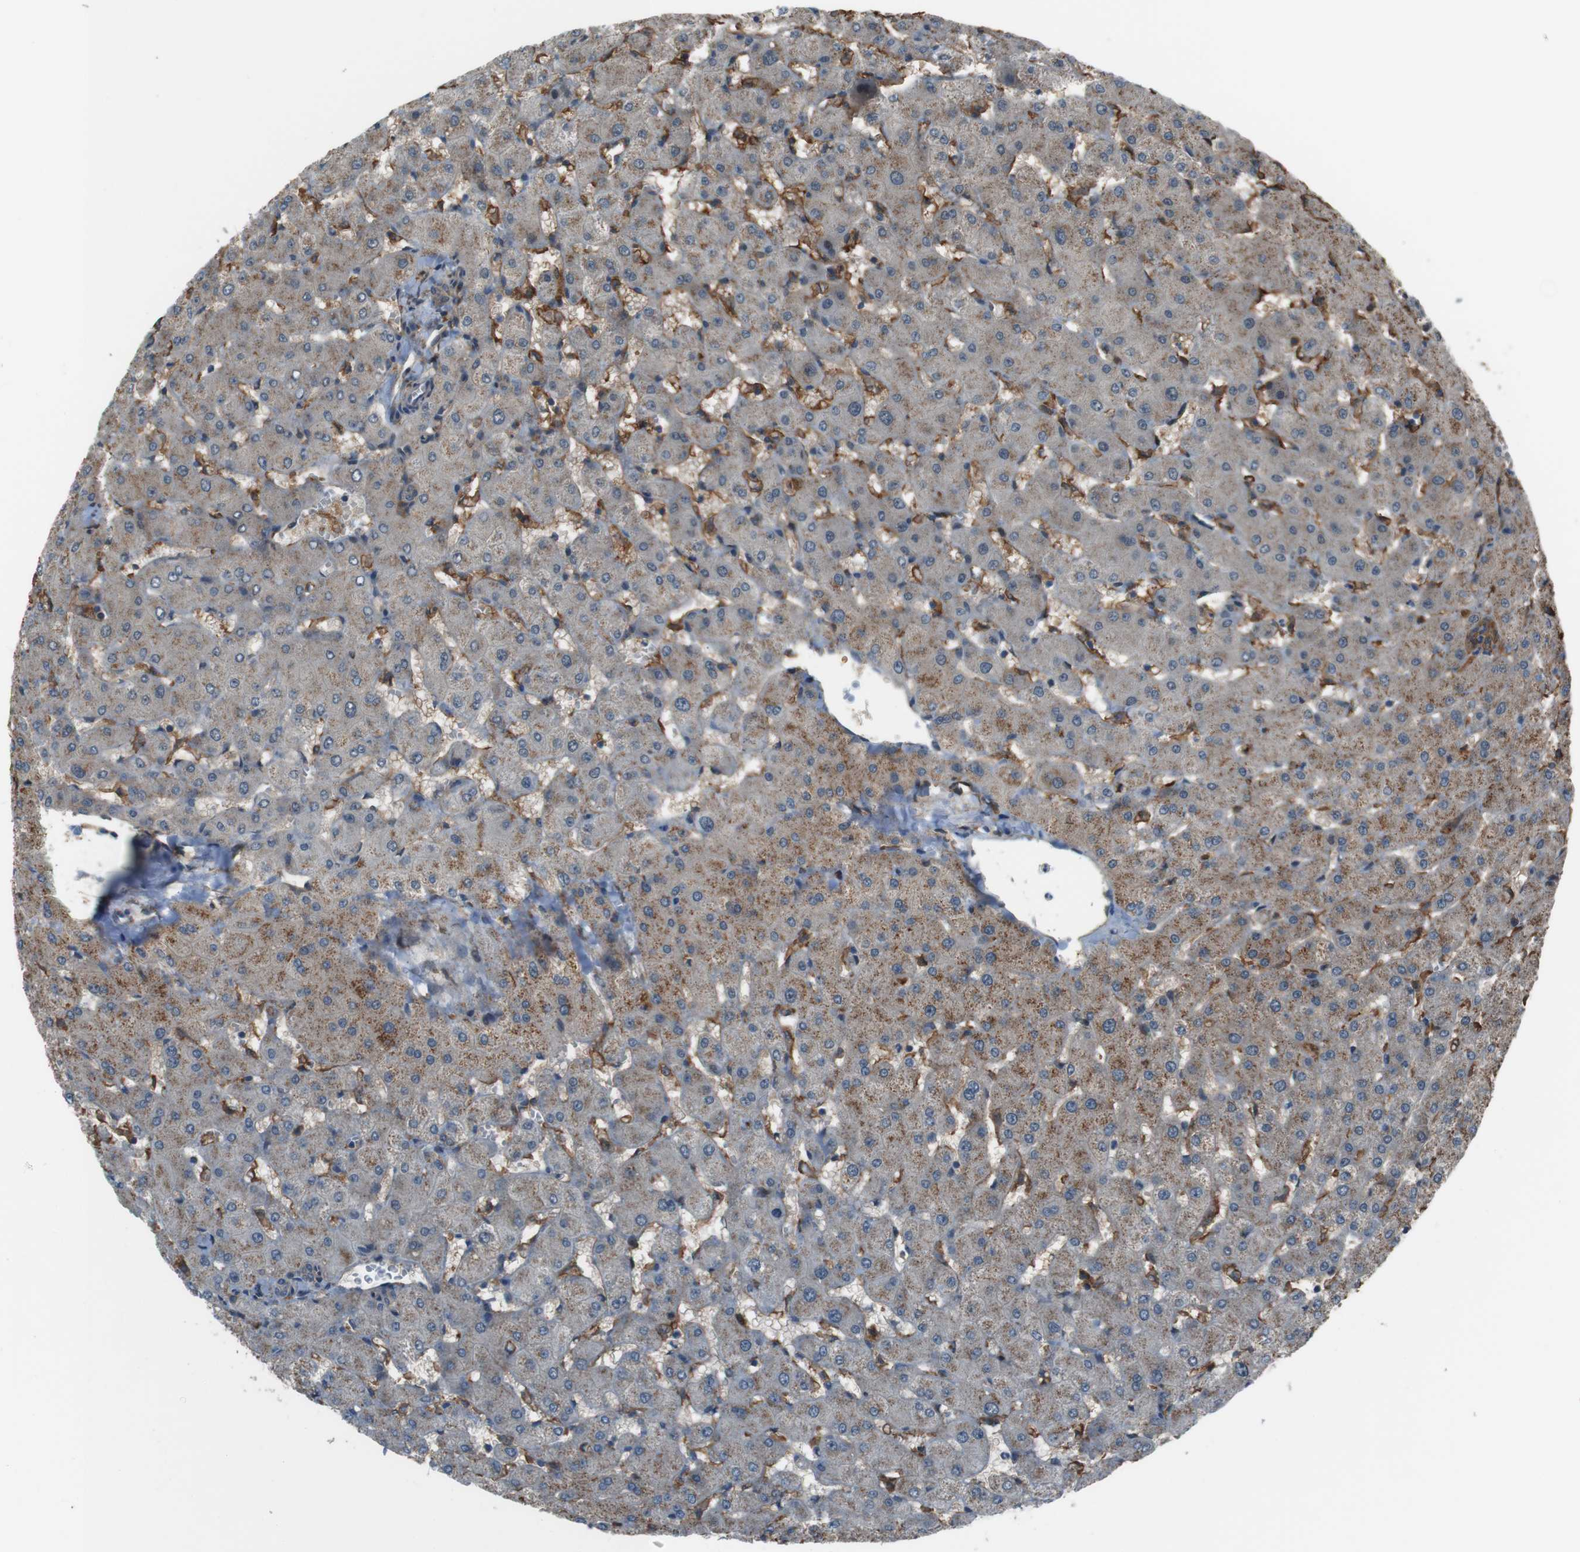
{"staining": {"intensity": "weak", "quantity": ">75%", "location": "cytoplasmic/membranous"}, "tissue": "liver", "cell_type": "Cholangiocytes", "image_type": "normal", "snomed": [{"axis": "morphology", "description": "Normal tissue, NOS"}, {"axis": "topography", "description": "Liver"}], "caption": "There is low levels of weak cytoplasmic/membranous staining in cholangiocytes of benign liver, as demonstrated by immunohistochemical staining (brown color).", "gene": "ATP2B1", "patient": {"sex": "female", "age": 63}}